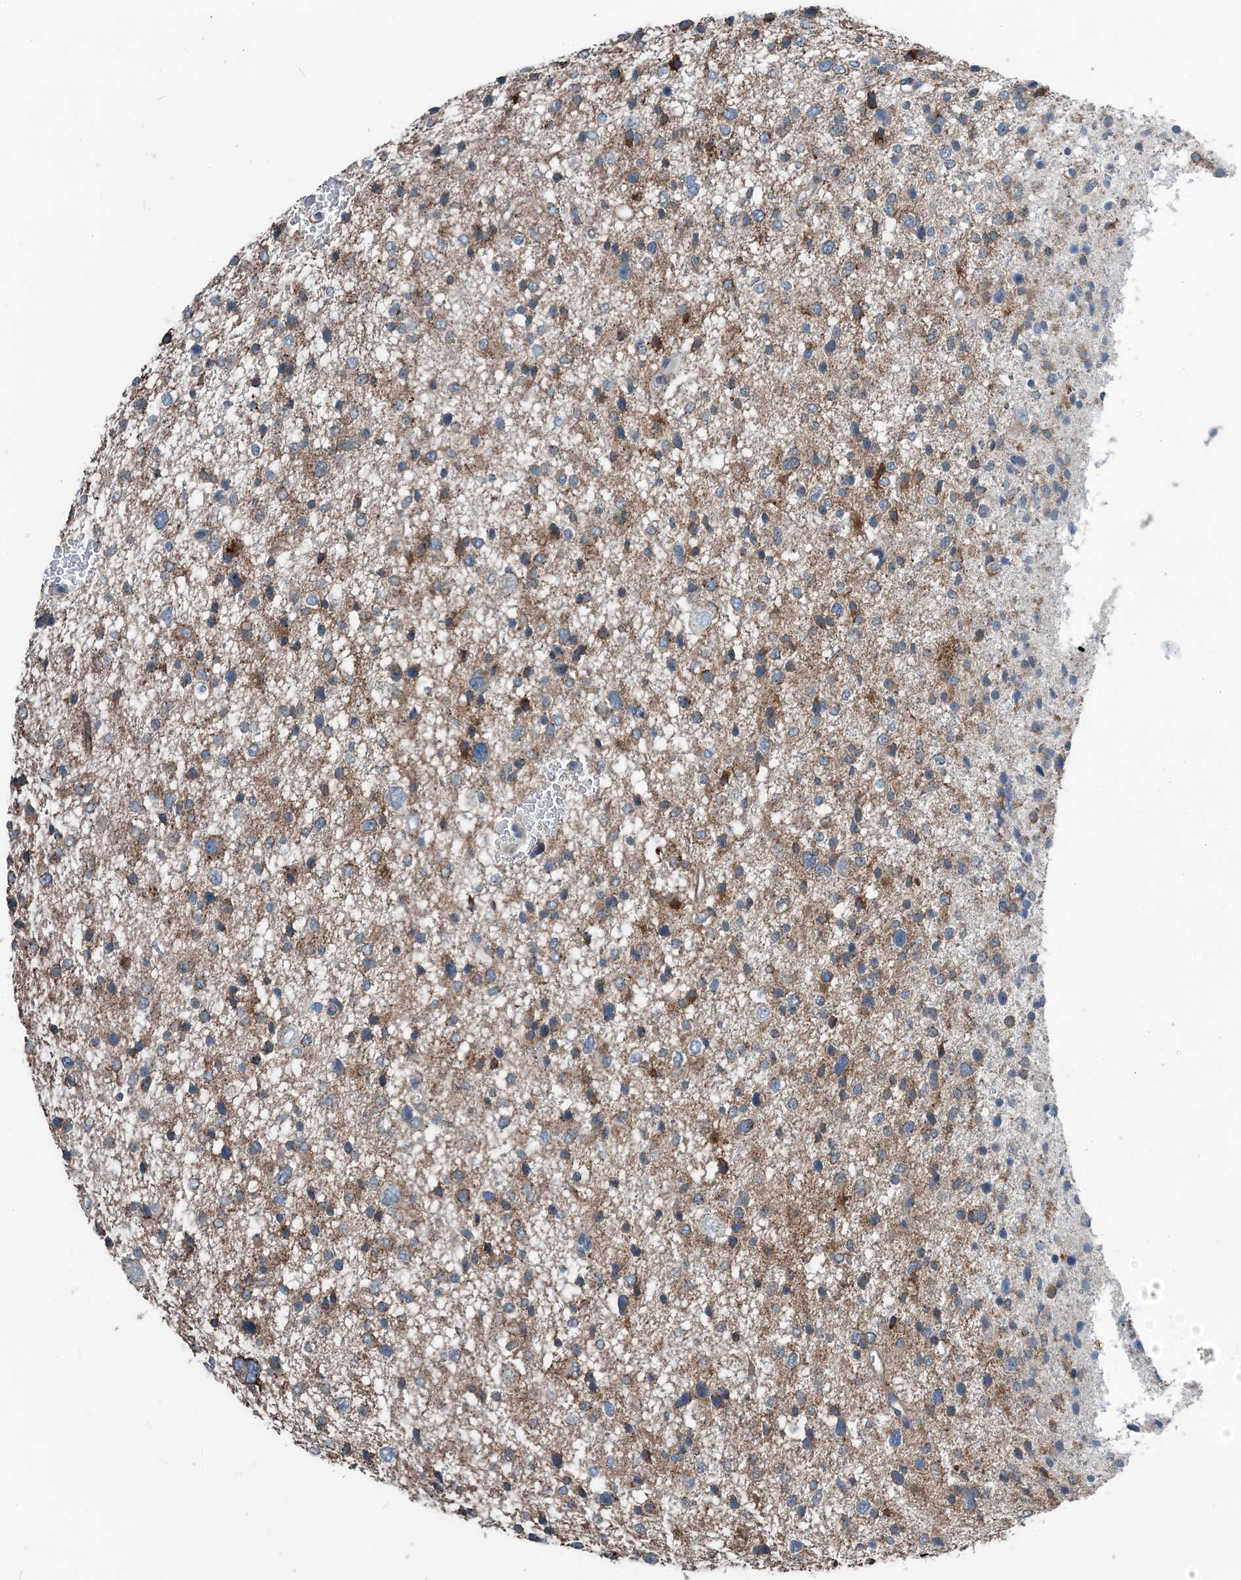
{"staining": {"intensity": "moderate", "quantity": ">75%", "location": "cytoplasmic/membranous"}, "tissue": "glioma", "cell_type": "Tumor cells", "image_type": "cancer", "snomed": [{"axis": "morphology", "description": "Glioma, malignant, Low grade"}, {"axis": "topography", "description": "Brain"}], "caption": "Immunohistochemistry (IHC) micrograph of neoplastic tissue: glioma stained using immunohistochemistry (IHC) displays medium levels of moderate protein expression localized specifically in the cytoplasmic/membranous of tumor cells, appearing as a cytoplasmic/membranous brown color.", "gene": "CFL1", "patient": {"sex": "female", "age": 37}}